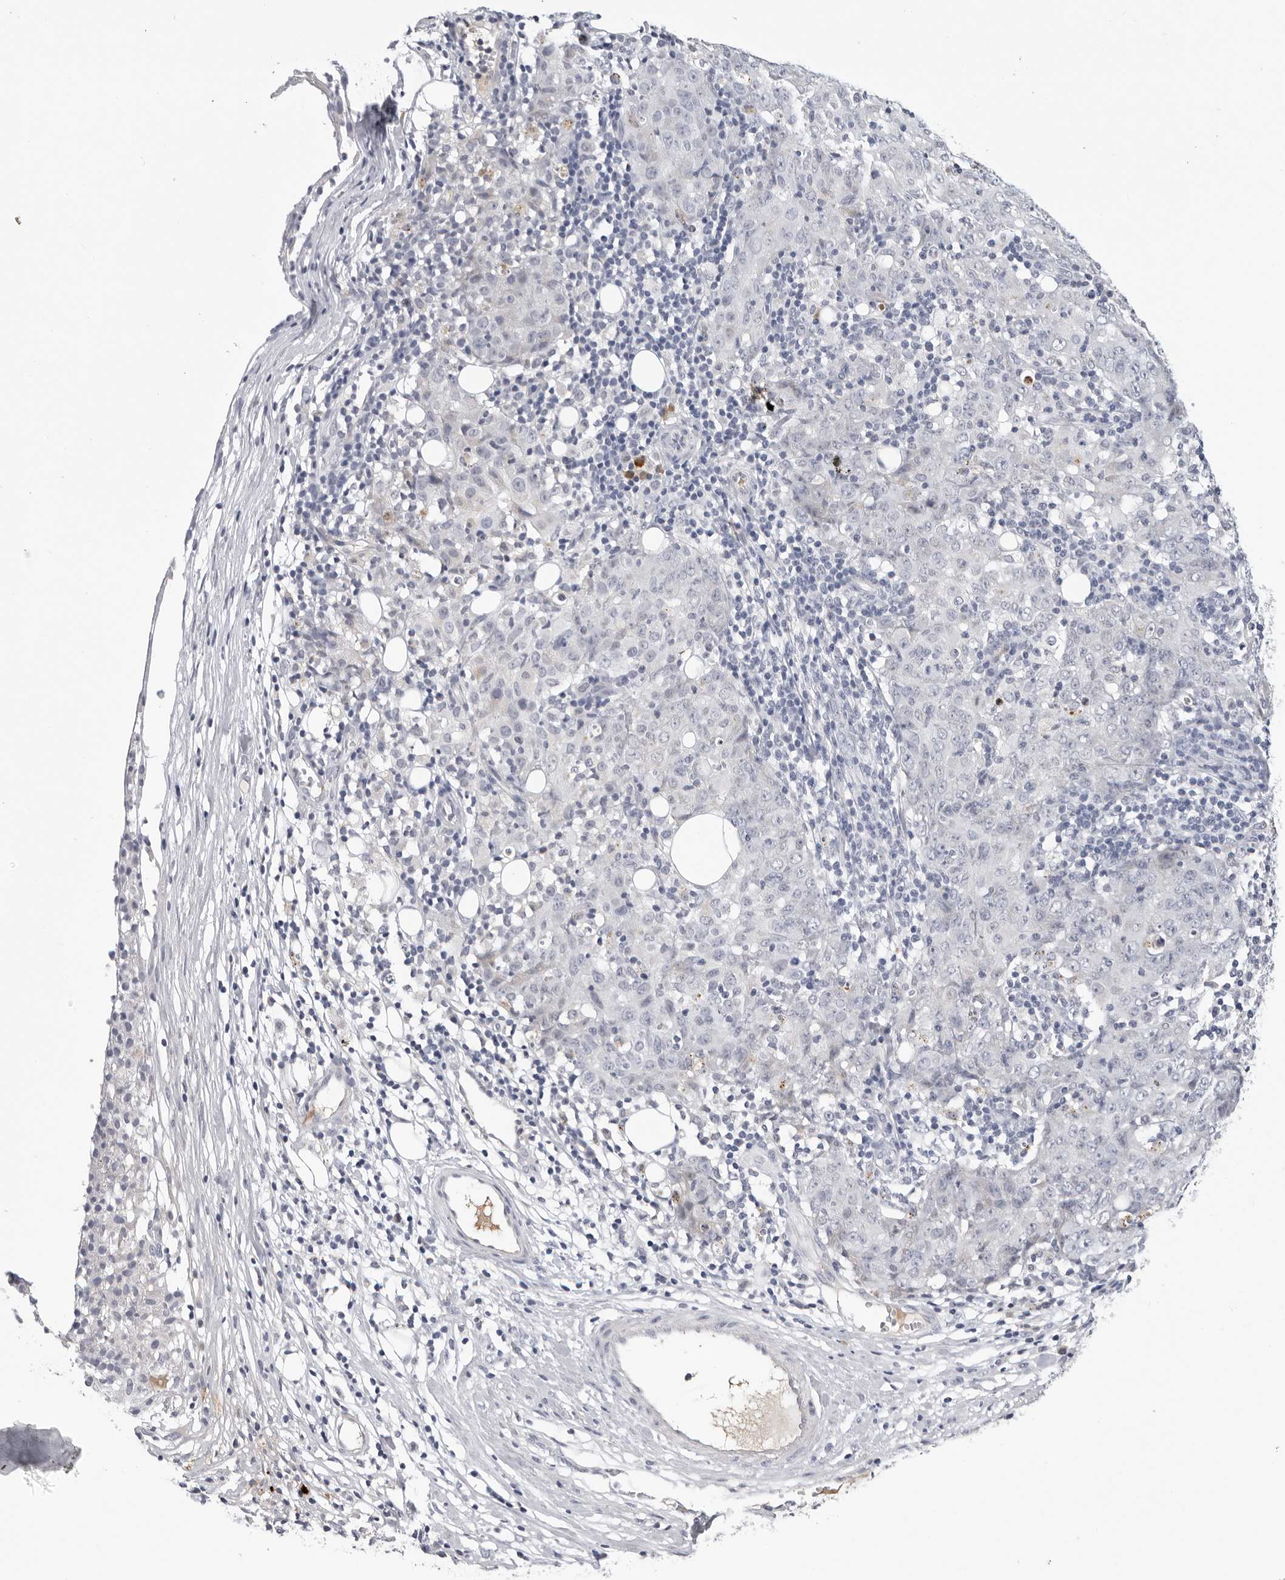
{"staining": {"intensity": "negative", "quantity": "none", "location": "none"}, "tissue": "ovarian cancer", "cell_type": "Tumor cells", "image_type": "cancer", "snomed": [{"axis": "morphology", "description": "Carcinoma, endometroid"}, {"axis": "topography", "description": "Ovary"}], "caption": "A high-resolution micrograph shows IHC staining of ovarian cancer (endometroid carcinoma), which displays no significant positivity in tumor cells.", "gene": "ZNF502", "patient": {"sex": "female", "age": 42}}